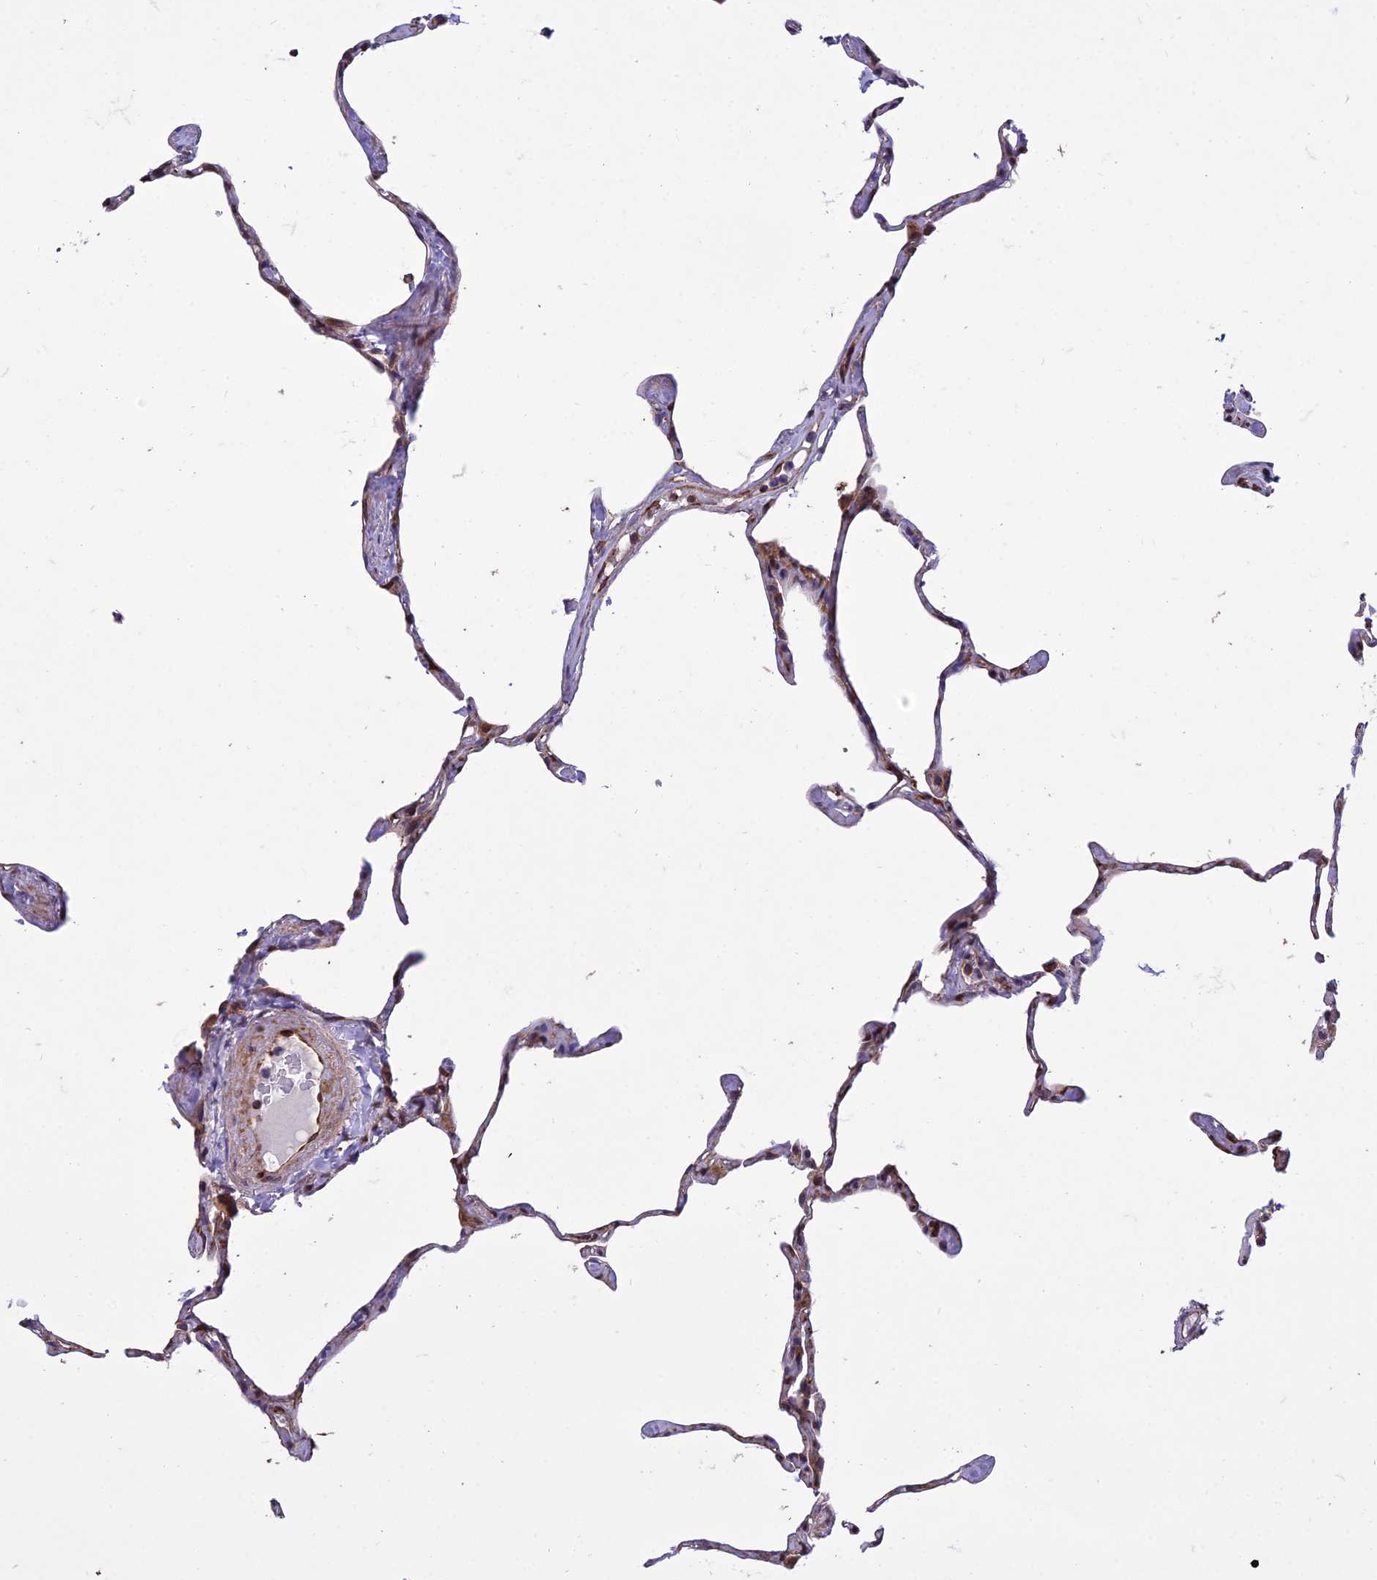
{"staining": {"intensity": "weak", "quantity": "25%-75%", "location": "cytoplasmic/membranous"}, "tissue": "lung", "cell_type": "Alveolar cells", "image_type": "normal", "snomed": [{"axis": "morphology", "description": "Normal tissue, NOS"}, {"axis": "topography", "description": "Lung"}], "caption": "Lung stained with IHC exhibits weak cytoplasmic/membranous staining in approximately 25%-75% of alveolar cells. (Brightfield microscopy of DAB IHC at high magnification).", "gene": "GIMAP1", "patient": {"sex": "male", "age": 65}}